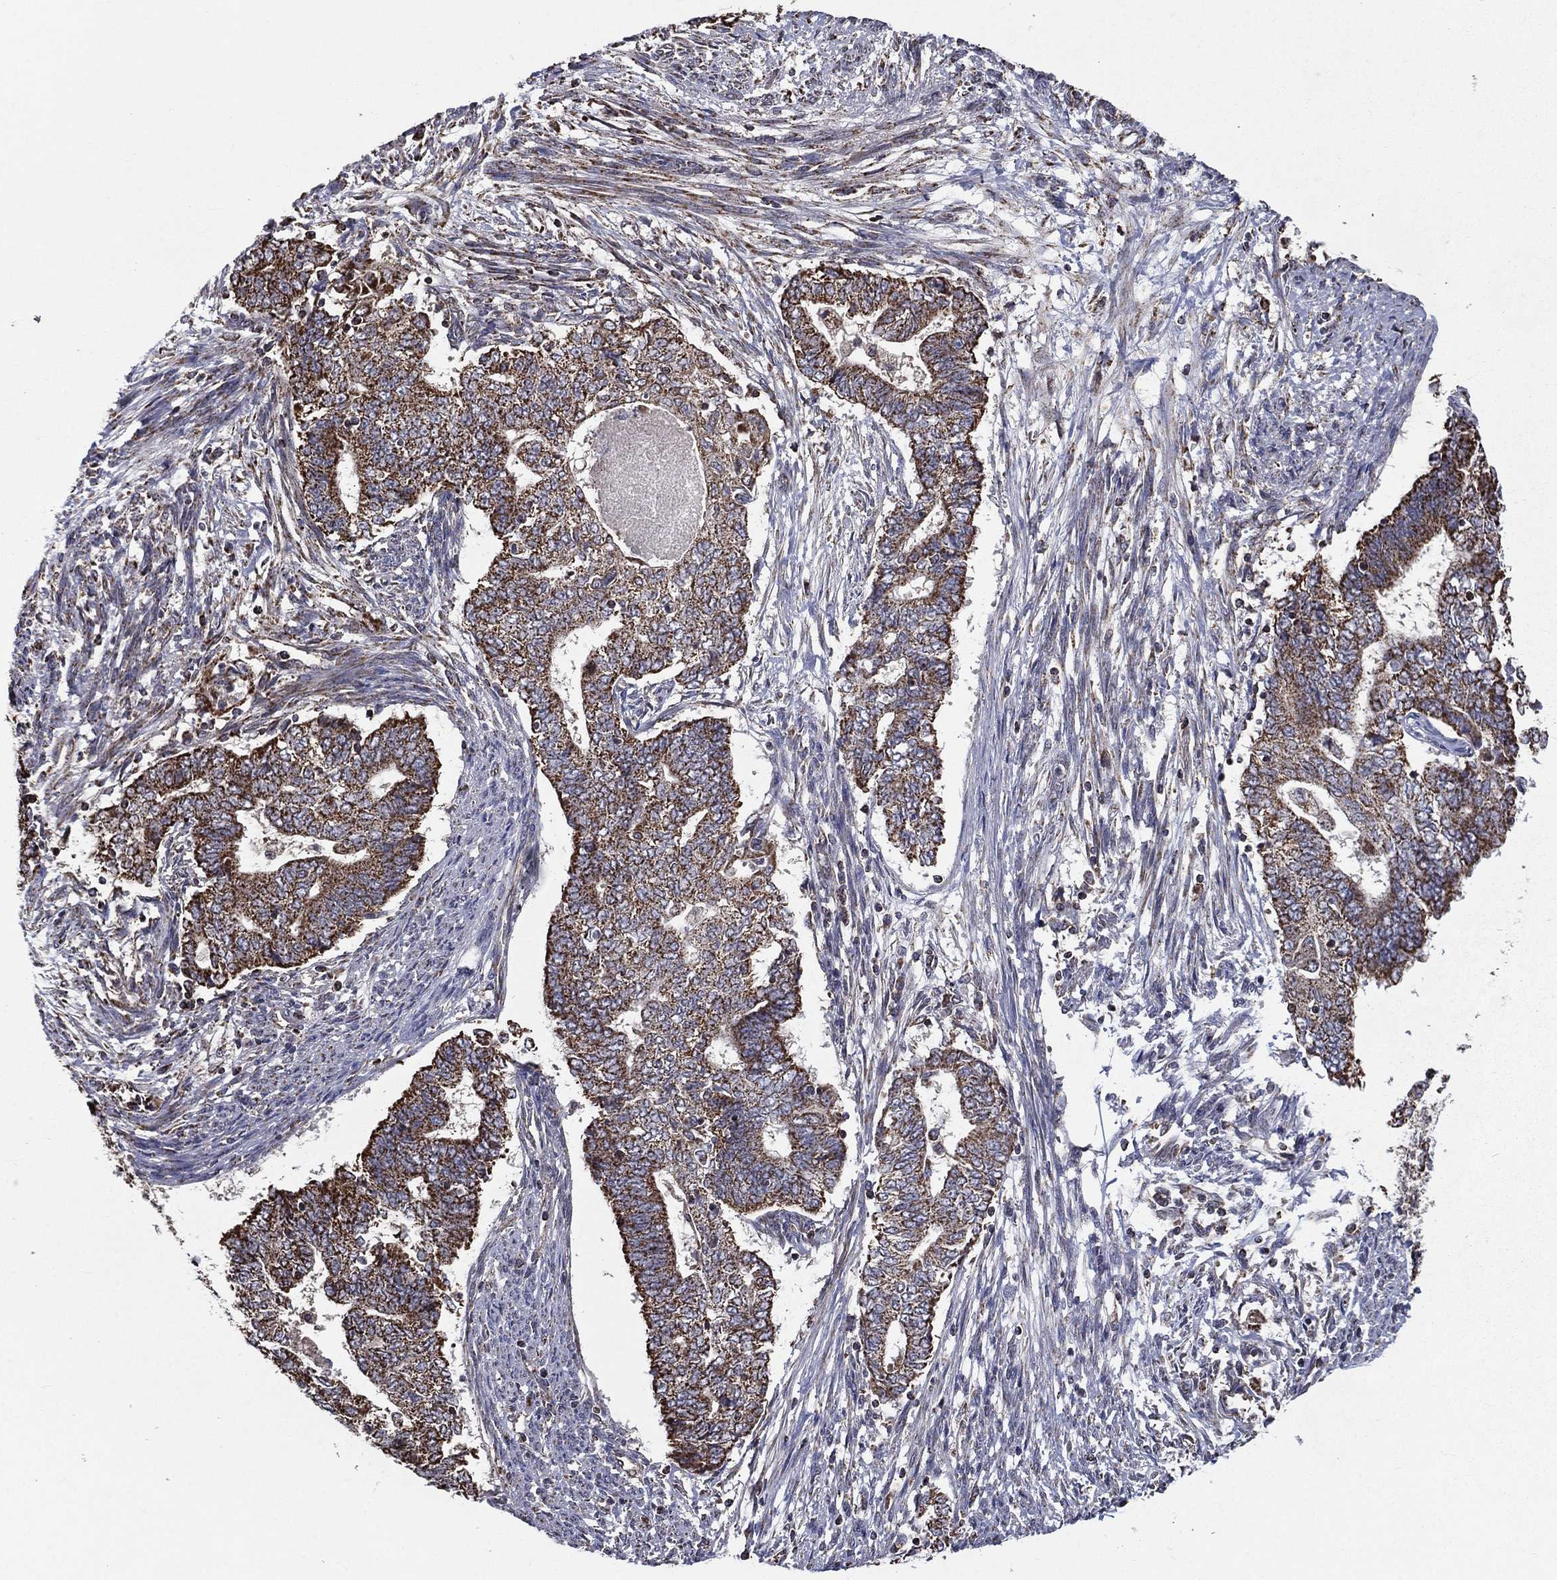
{"staining": {"intensity": "moderate", "quantity": "25%-75%", "location": "cytoplasmic/membranous"}, "tissue": "endometrial cancer", "cell_type": "Tumor cells", "image_type": "cancer", "snomed": [{"axis": "morphology", "description": "Adenocarcinoma, NOS"}, {"axis": "topography", "description": "Endometrium"}], "caption": "IHC histopathology image of adenocarcinoma (endometrial) stained for a protein (brown), which shows medium levels of moderate cytoplasmic/membranous expression in approximately 25%-75% of tumor cells.", "gene": "RIGI", "patient": {"sex": "female", "age": 65}}